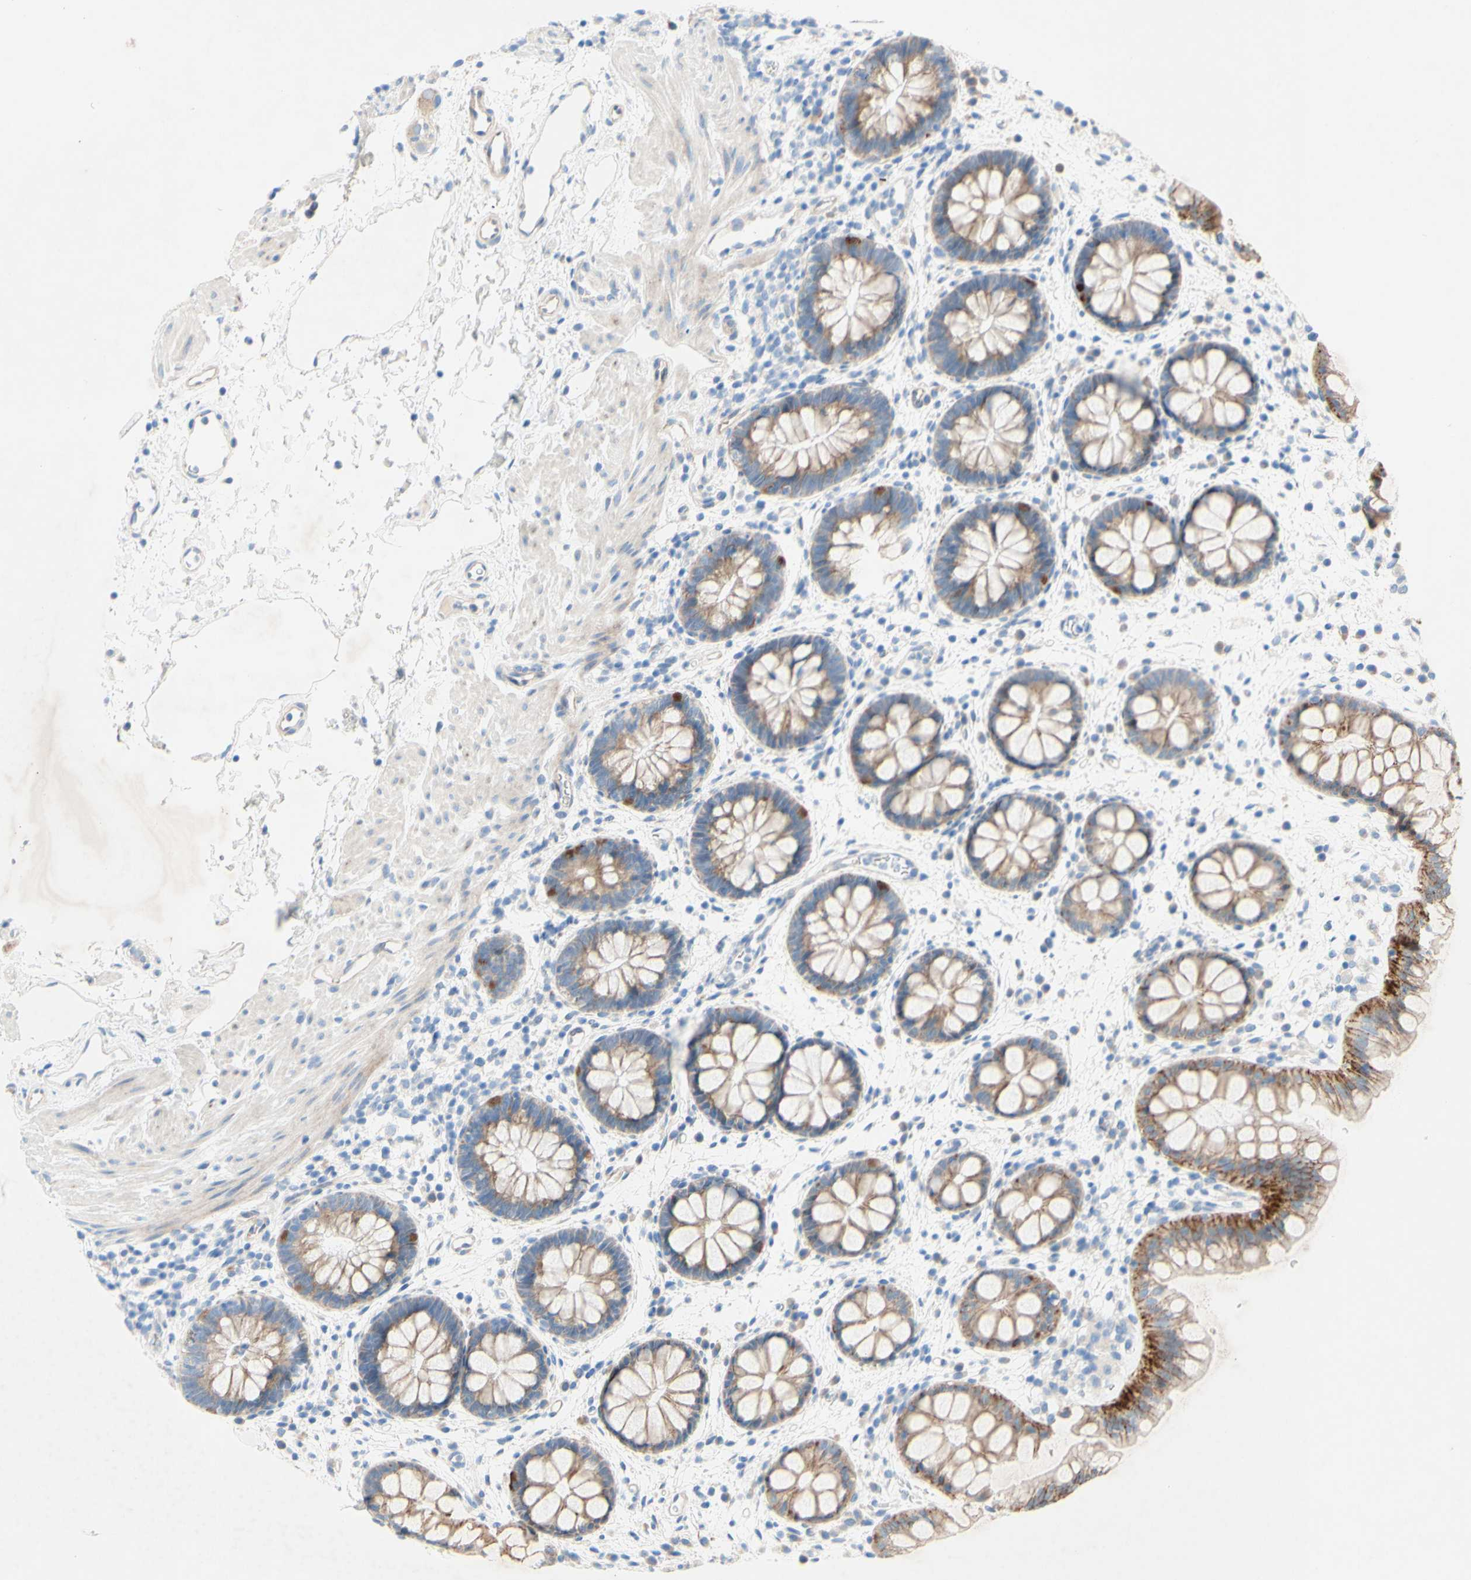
{"staining": {"intensity": "moderate", "quantity": "25%-75%", "location": "cytoplasmic/membranous"}, "tissue": "rectum", "cell_type": "Glandular cells", "image_type": "normal", "snomed": [{"axis": "morphology", "description": "Normal tissue, NOS"}, {"axis": "topography", "description": "Rectum"}], "caption": "Immunohistochemistry (IHC) of unremarkable rectum displays medium levels of moderate cytoplasmic/membranous expression in approximately 25%-75% of glandular cells. Nuclei are stained in blue.", "gene": "TMIGD2", "patient": {"sex": "female", "age": 24}}